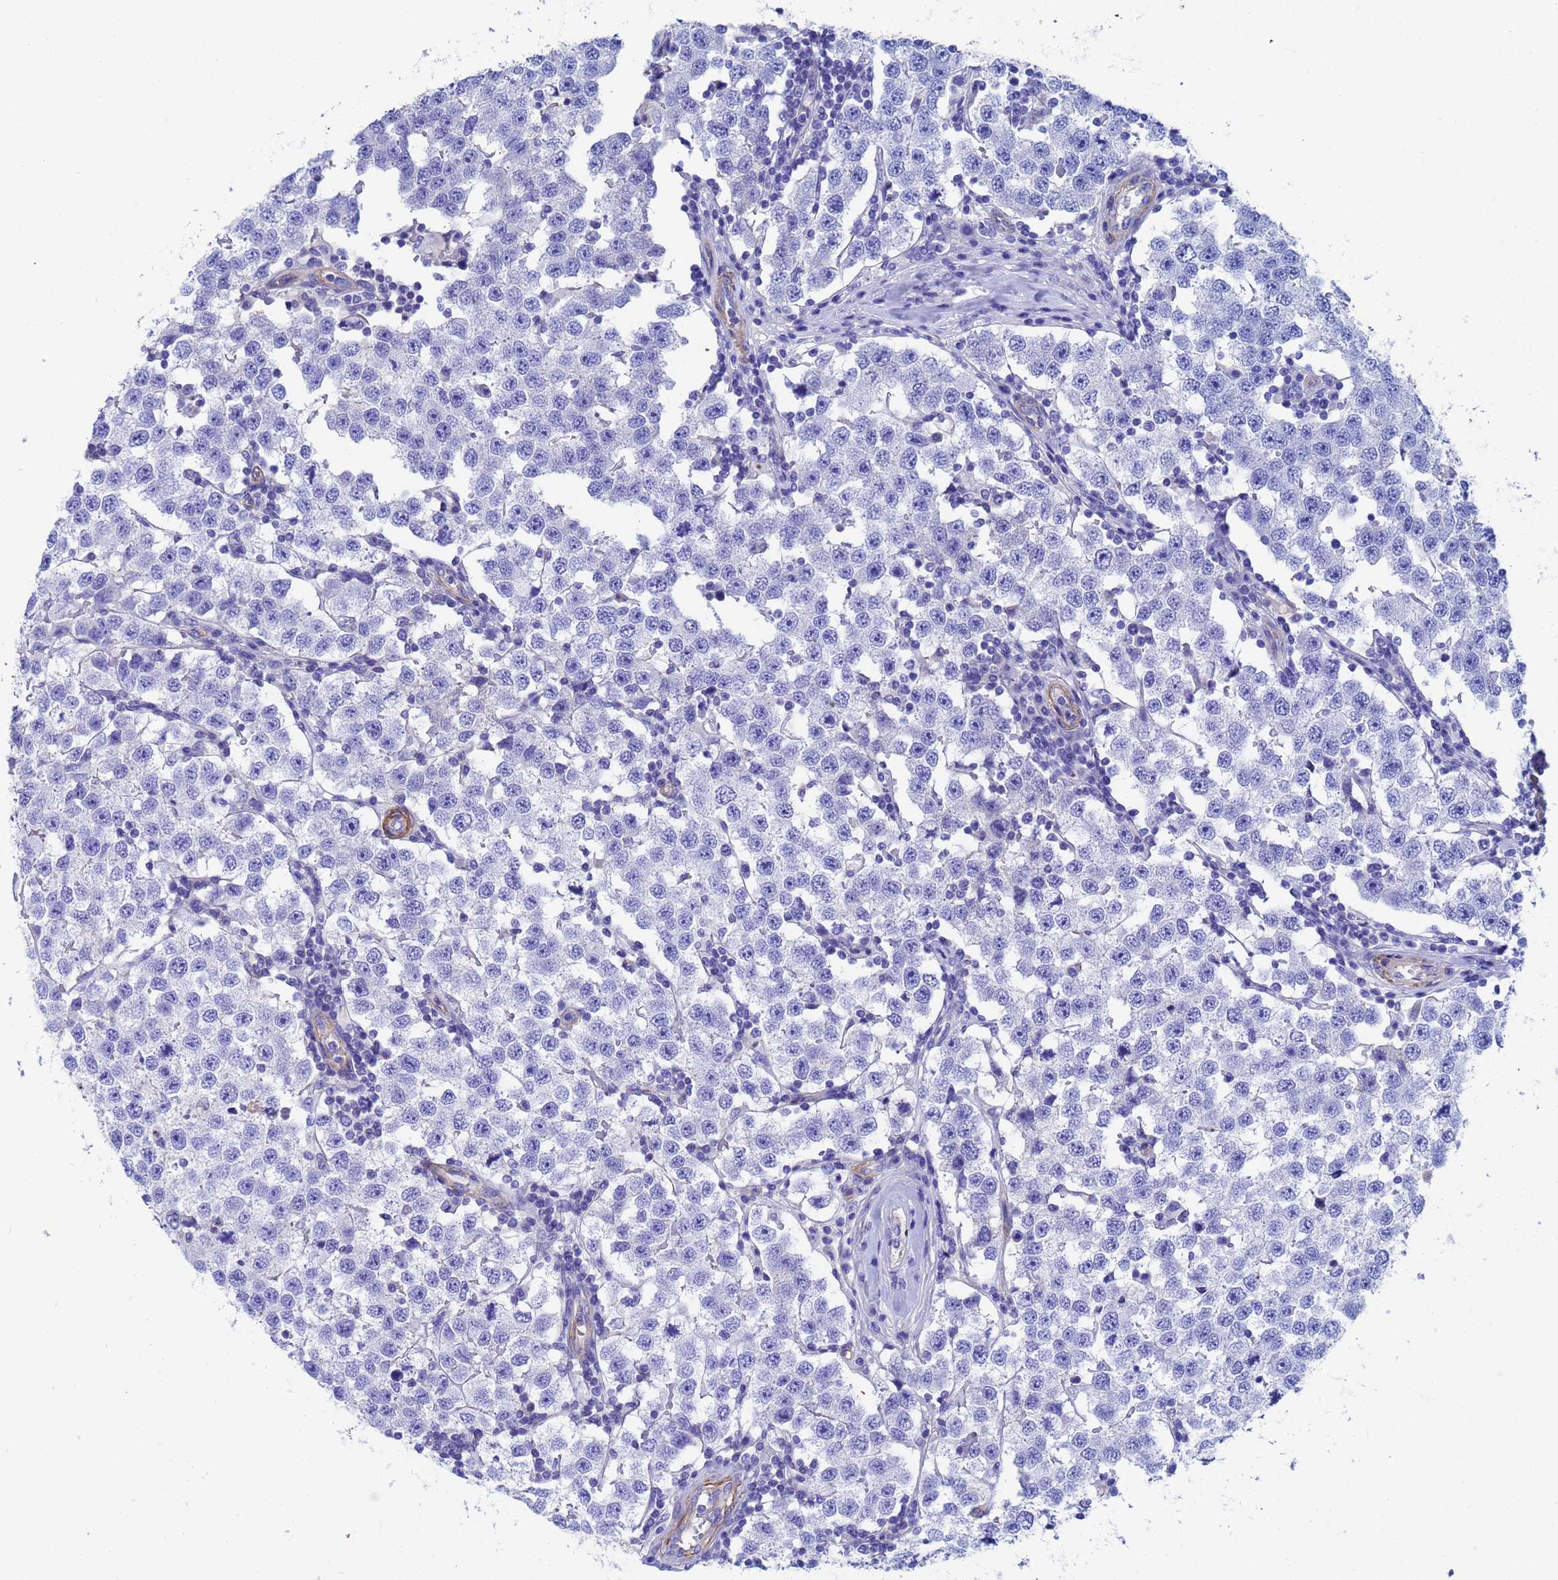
{"staining": {"intensity": "negative", "quantity": "none", "location": "none"}, "tissue": "testis cancer", "cell_type": "Tumor cells", "image_type": "cancer", "snomed": [{"axis": "morphology", "description": "Seminoma, NOS"}, {"axis": "topography", "description": "Testis"}], "caption": "High magnification brightfield microscopy of testis cancer stained with DAB (brown) and counterstained with hematoxylin (blue): tumor cells show no significant staining.", "gene": "CST4", "patient": {"sex": "male", "age": 34}}